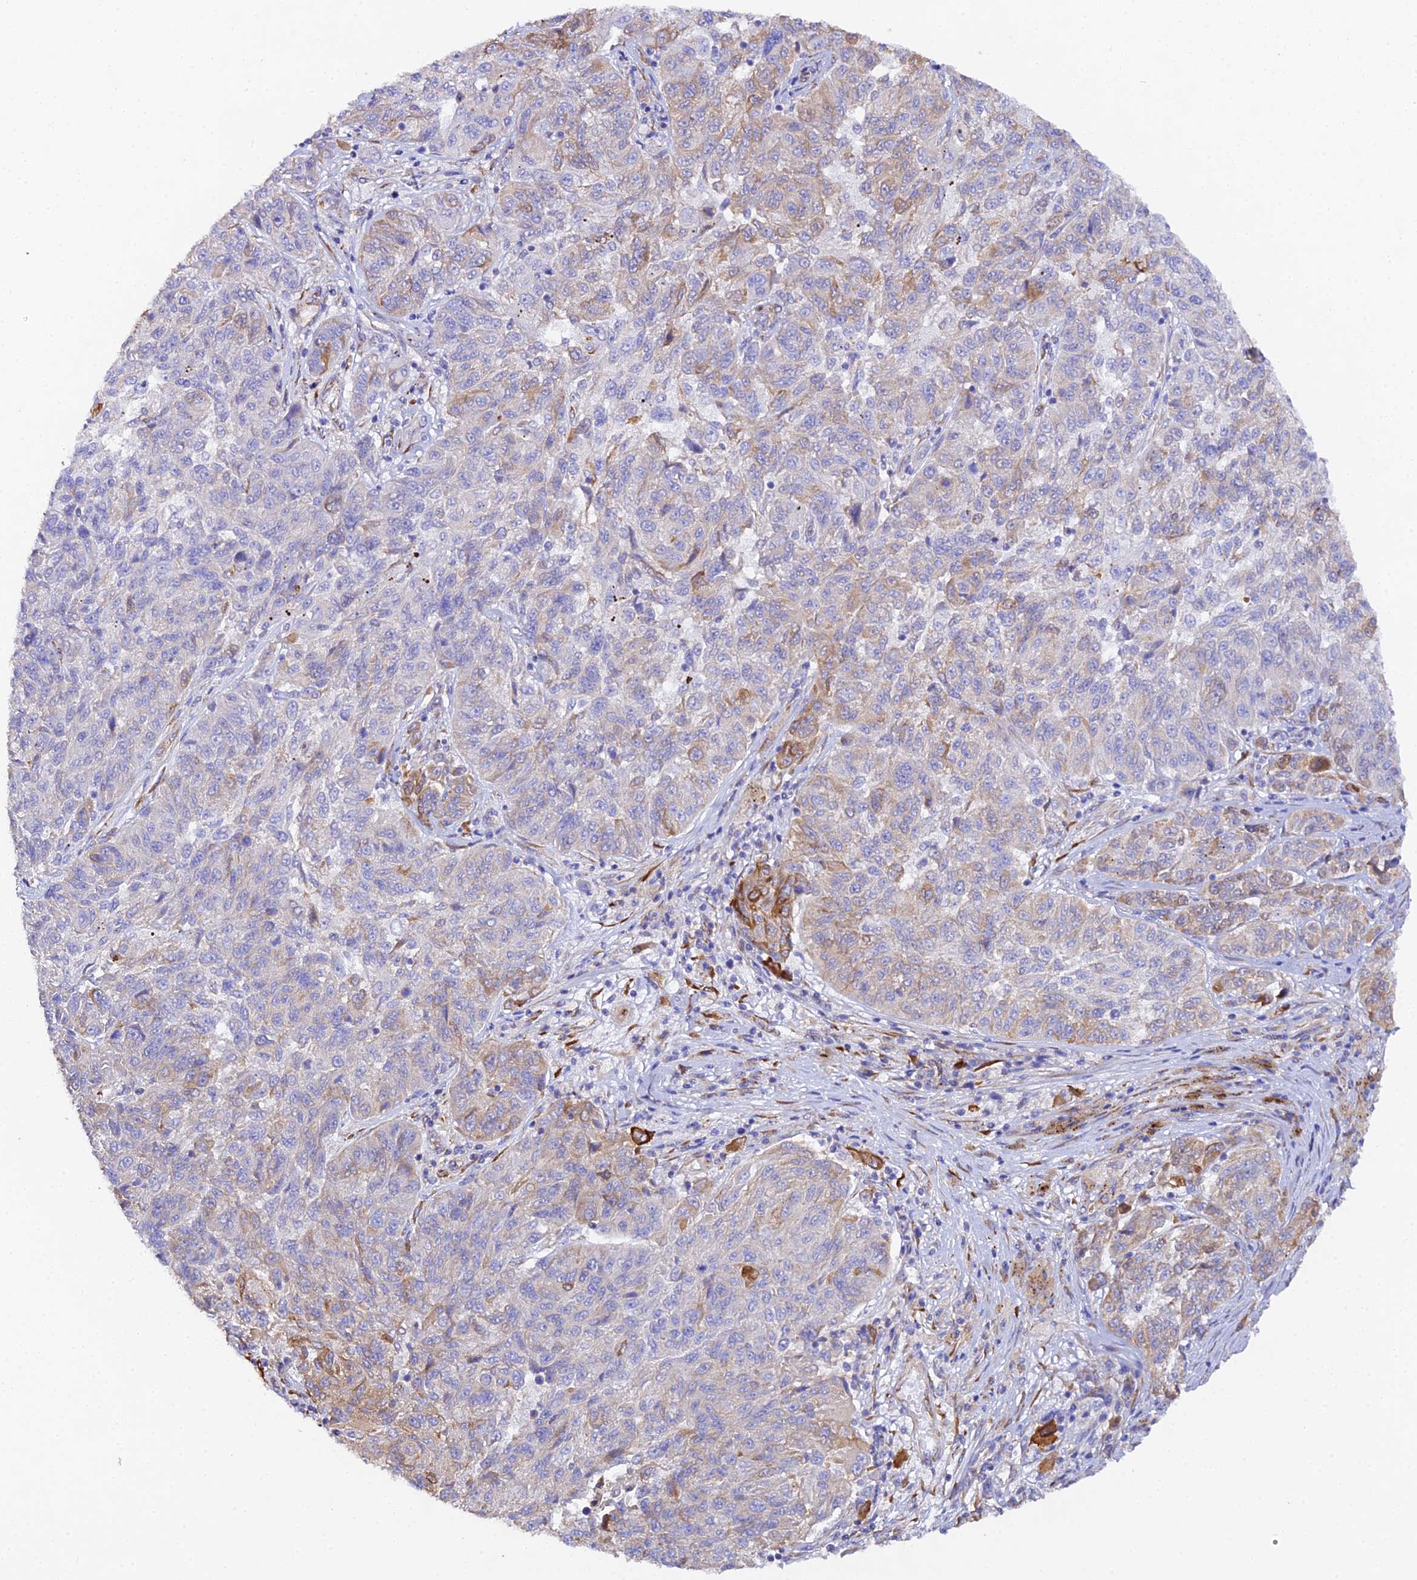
{"staining": {"intensity": "moderate", "quantity": "<25%", "location": "cytoplasmic/membranous"}, "tissue": "melanoma", "cell_type": "Tumor cells", "image_type": "cancer", "snomed": [{"axis": "morphology", "description": "Malignant melanoma, NOS"}, {"axis": "topography", "description": "Skin"}], "caption": "Tumor cells show moderate cytoplasmic/membranous positivity in approximately <25% of cells in malignant melanoma.", "gene": "CFAP45", "patient": {"sex": "male", "age": 53}}